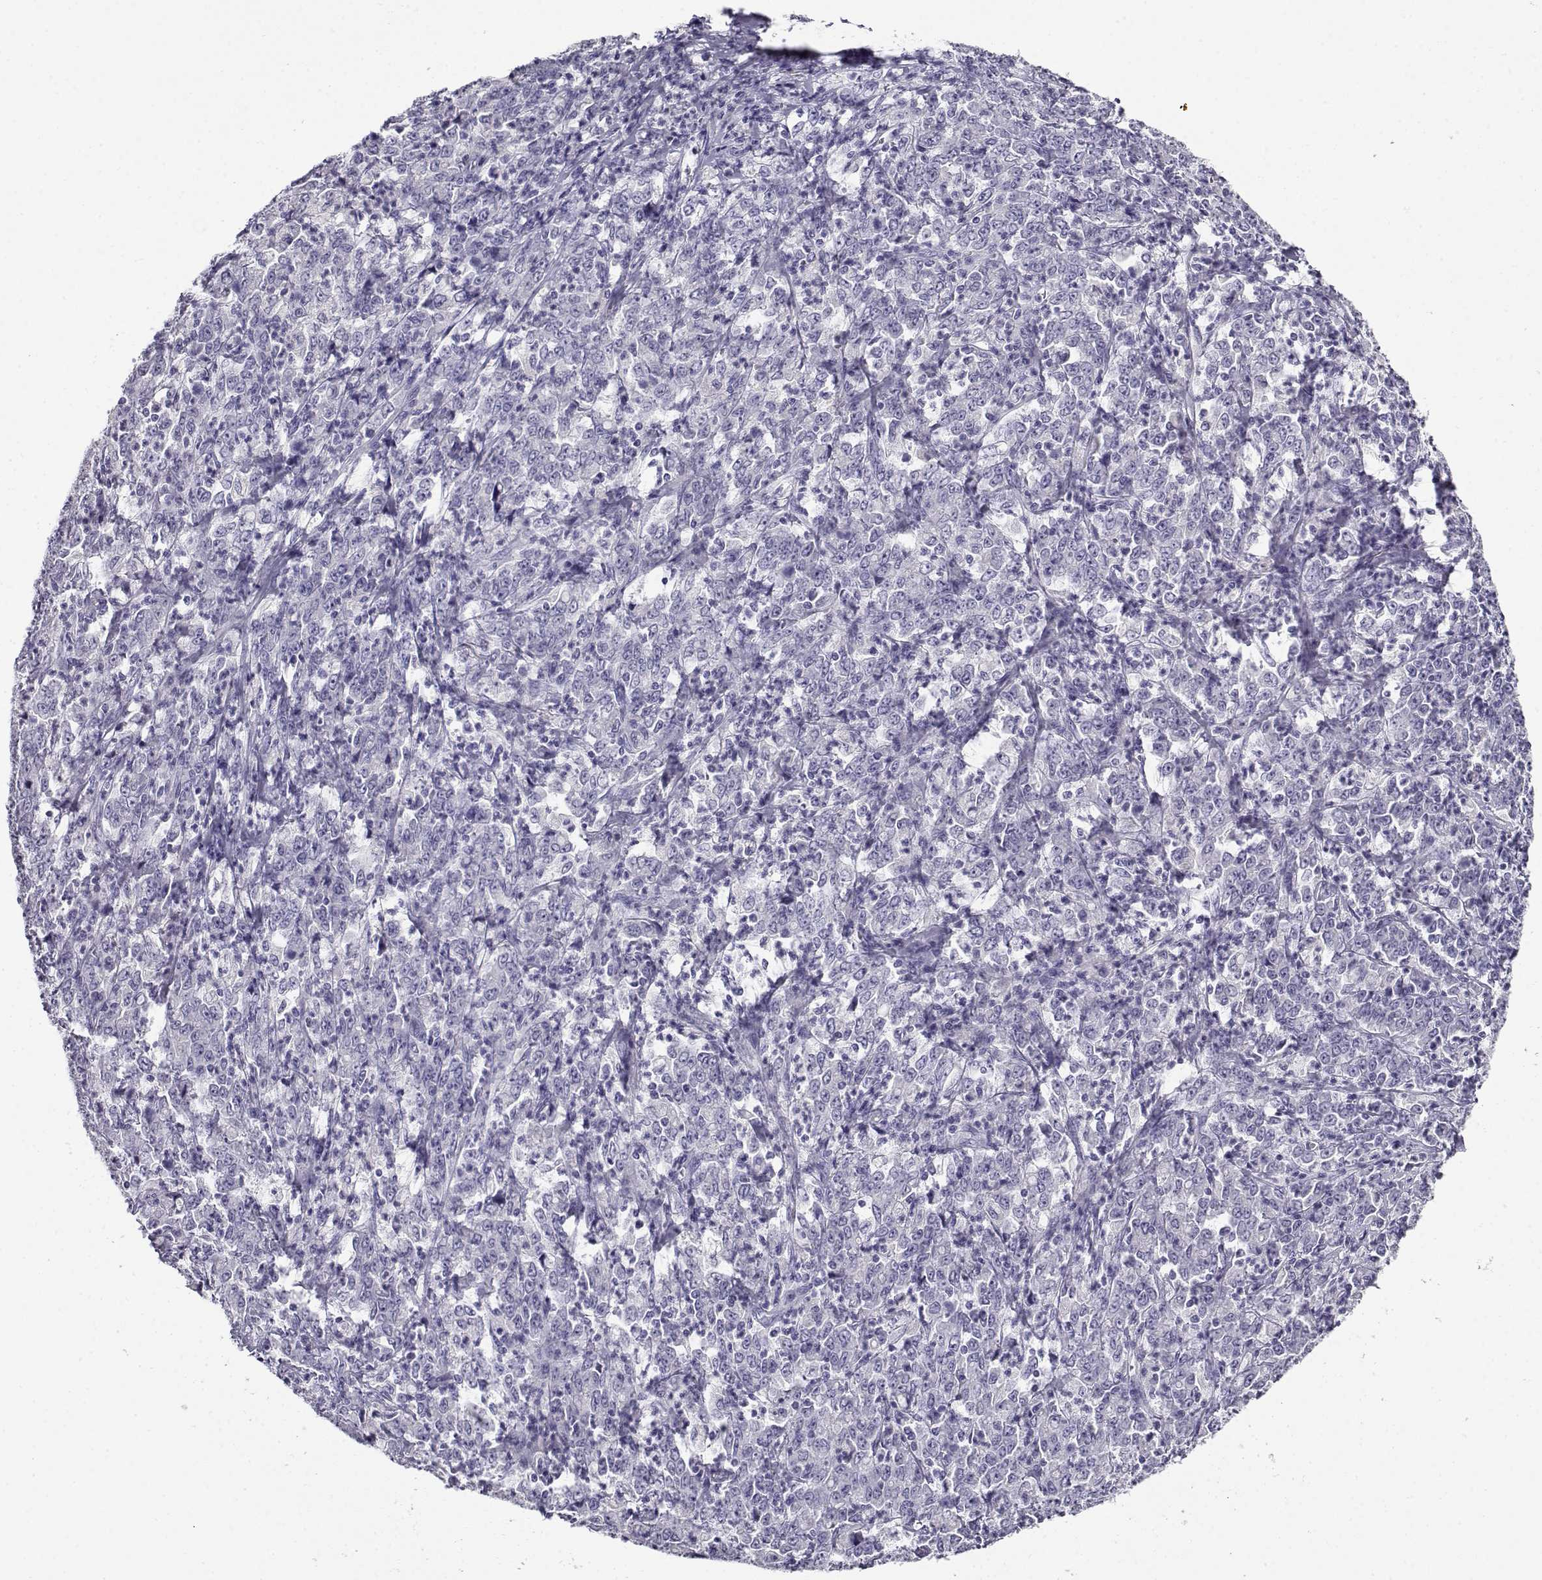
{"staining": {"intensity": "negative", "quantity": "none", "location": "none"}, "tissue": "stomach cancer", "cell_type": "Tumor cells", "image_type": "cancer", "snomed": [{"axis": "morphology", "description": "Adenocarcinoma, NOS"}, {"axis": "topography", "description": "Stomach, lower"}], "caption": "High power microscopy image of an IHC photomicrograph of stomach cancer (adenocarcinoma), revealing no significant expression in tumor cells.", "gene": "CABS1", "patient": {"sex": "female", "age": 71}}